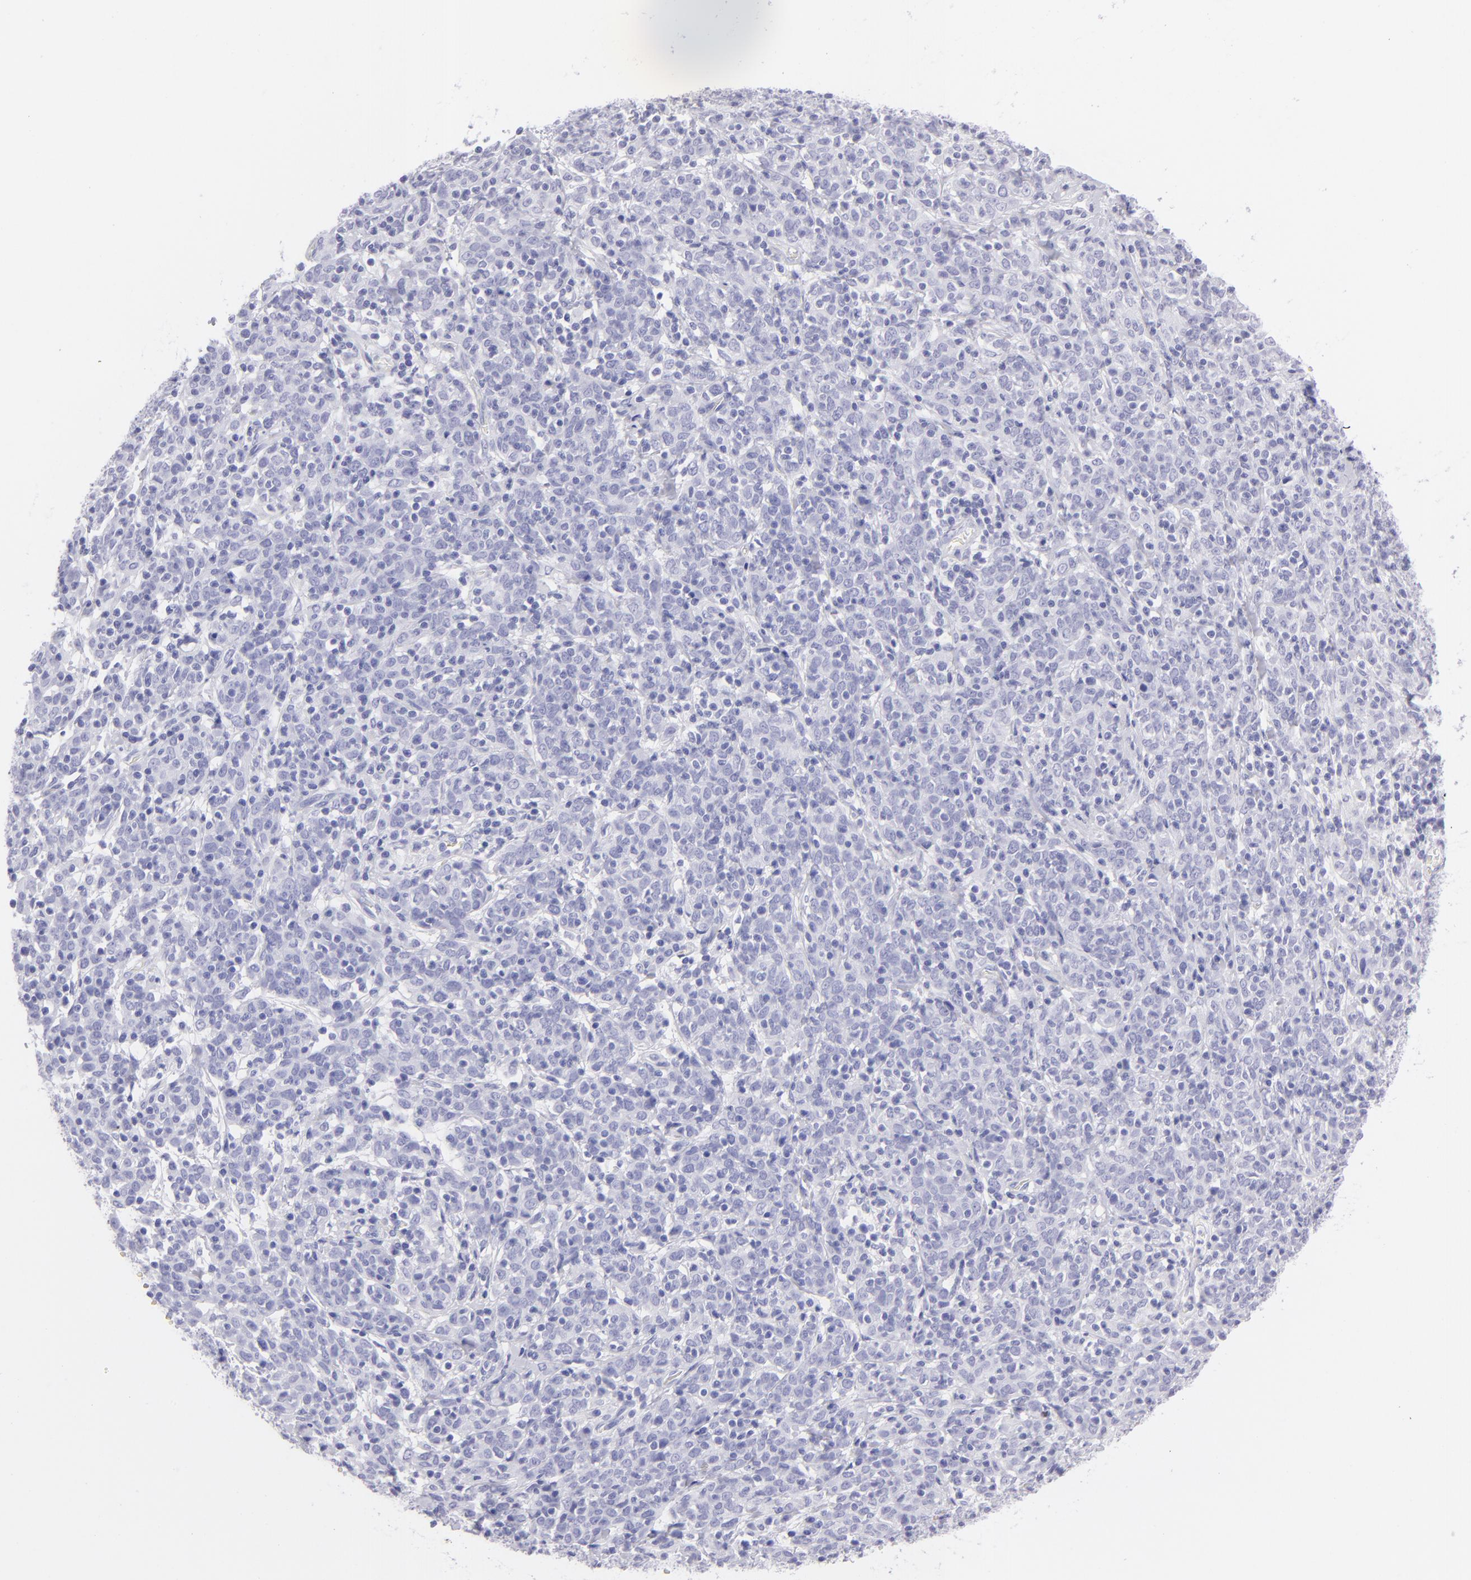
{"staining": {"intensity": "negative", "quantity": "none", "location": "none"}, "tissue": "cervical cancer", "cell_type": "Tumor cells", "image_type": "cancer", "snomed": [{"axis": "morphology", "description": "Normal tissue, NOS"}, {"axis": "morphology", "description": "Squamous cell carcinoma, NOS"}, {"axis": "topography", "description": "Cervix"}], "caption": "Immunohistochemistry photomicrograph of cervical cancer (squamous cell carcinoma) stained for a protein (brown), which shows no staining in tumor cells.", "gene": "SLC1A3", "patient": {"sex": "female", "age": 67}}